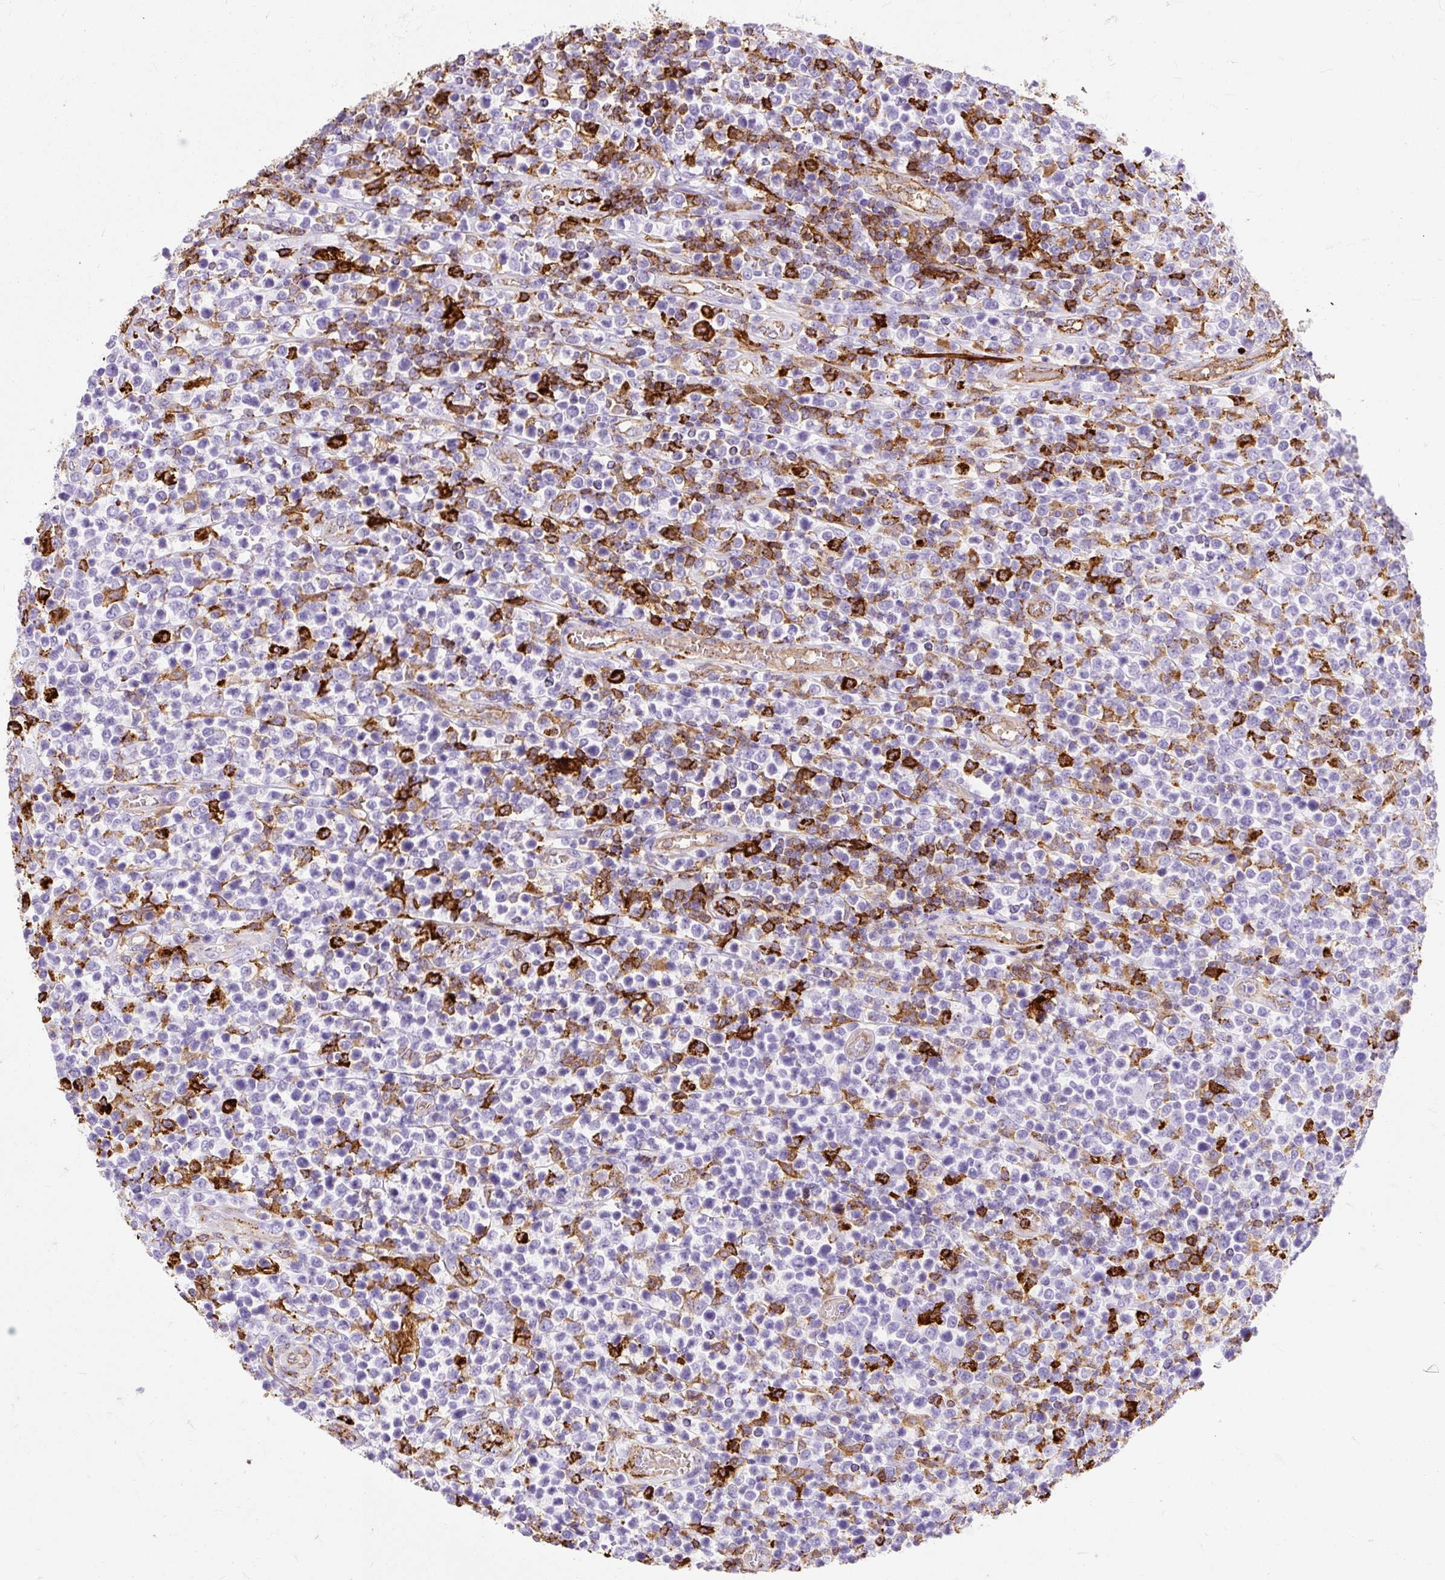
{"staining": {"intensity": "strong", "quantity": "<25%", "location": "cytoplasmic/membranous"}, "tissue": "lymphoma", "cell_type": "Tumor cells", "image_type": "cancer", "snomed": [{"axis": "morphology", "description": "Malignant lymphoma, non-Hodgkin's type, High grade"}, {"axis": "topography", "description": "Soft tissue"}], "caption": "Protein expression analysis of human lymphoma reveals strong cytoplasmic/membranous expression in about <25% of tumor cells.", "gene": "HLA-DRA", "patient": {"sex": "female", "age": 56}}